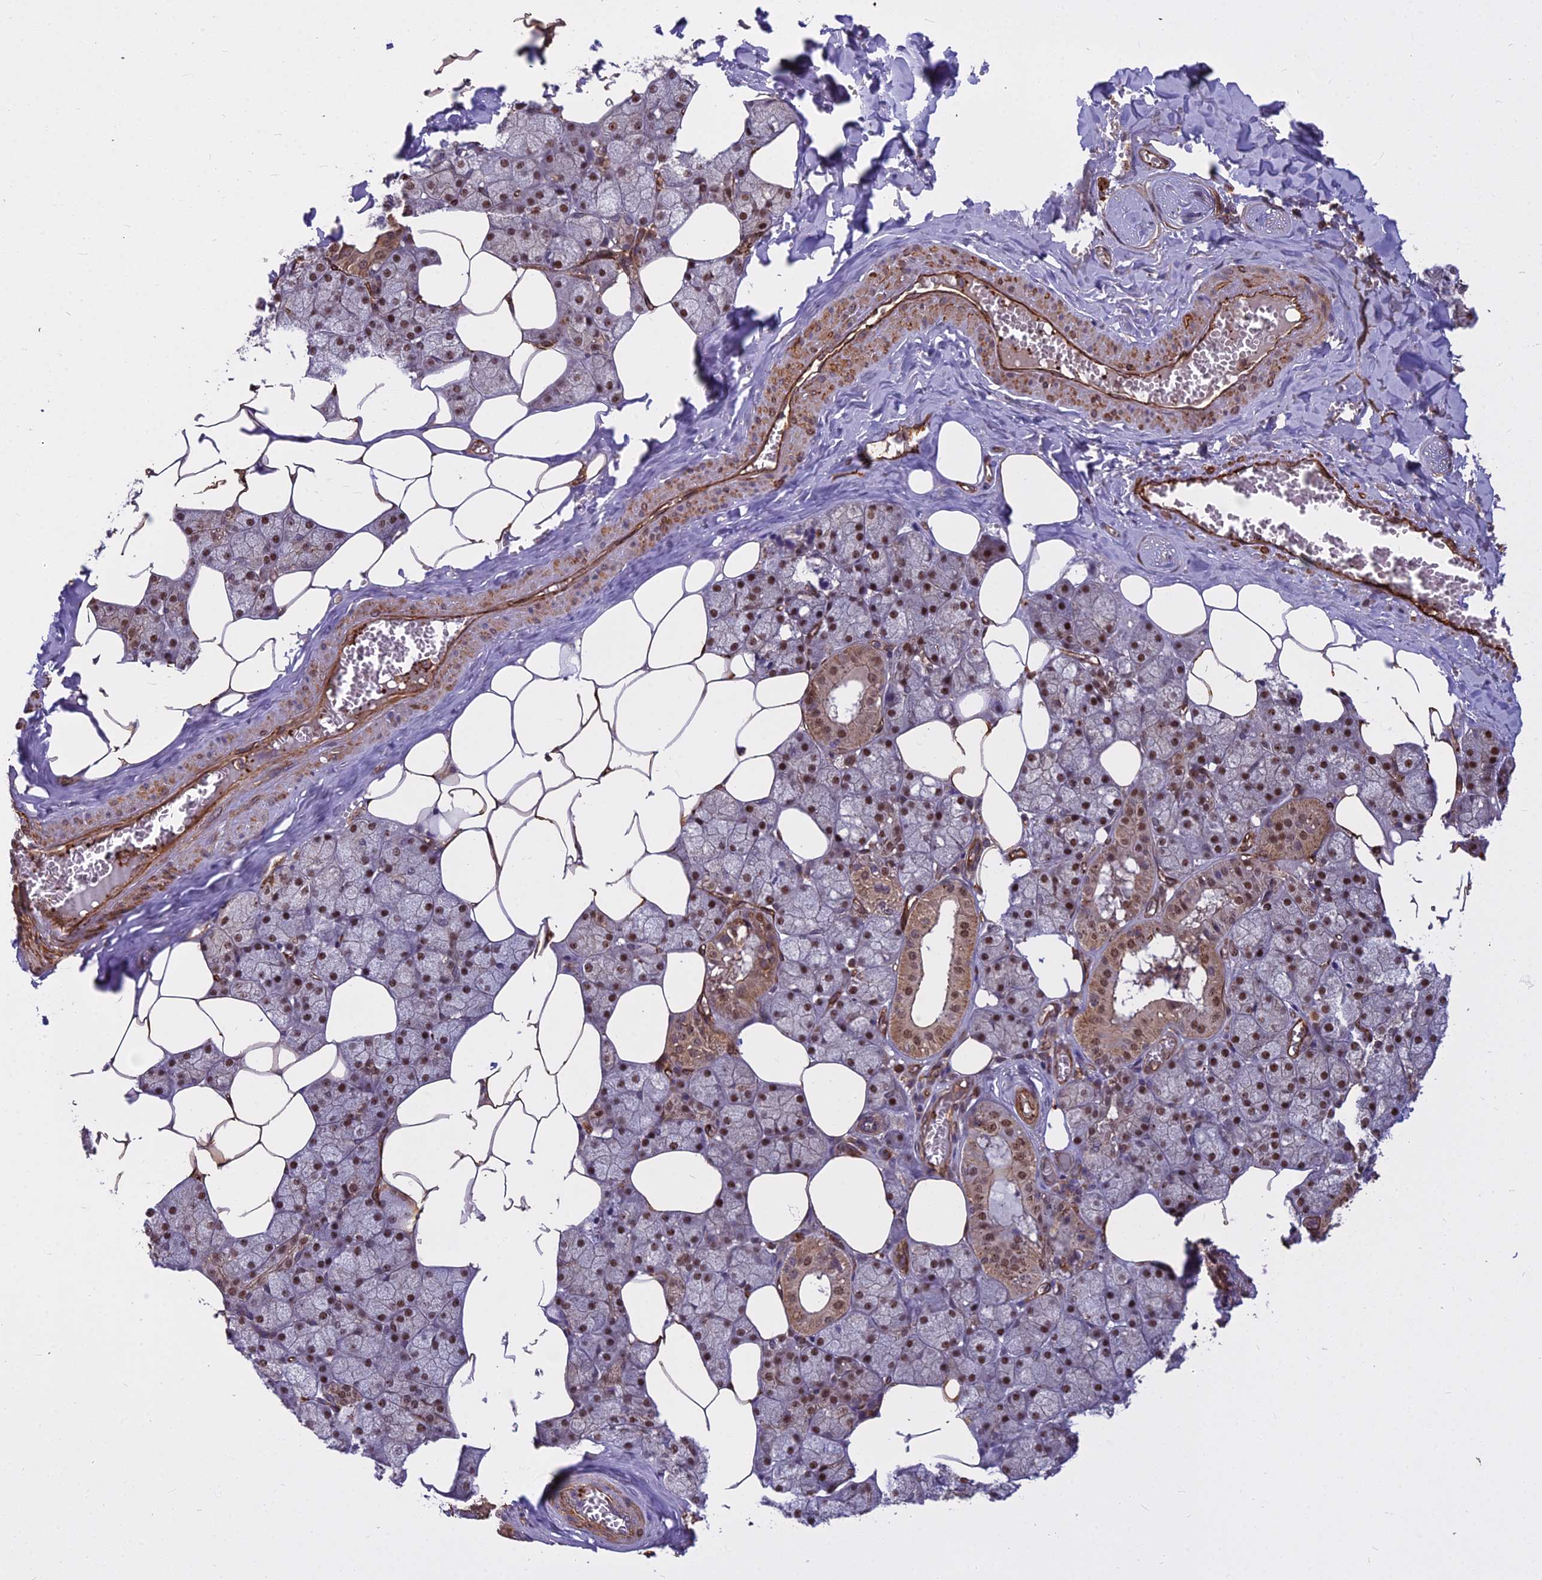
{"staining": {"intensity": "strong", "quantity": ">75%", "location": "cytoplasmic/membranous,nuclear"}, "tissue": "salivary gland", "cell_type": "Glandular cells", "image_type": "normal", "snomed": [{"axis": "morphology", "description": "Normal tissue, NOS"}, {"axis": "topography", "description": "Salivary gland"}], "caption": "IHC of benign human salivary gland exhibits high levels of strong cytoplasmic/membranous,nuclear expression in about >75% of glandular cells.", "gene": "TCEA3", "patient": {"sex": "male", "age": 62}}